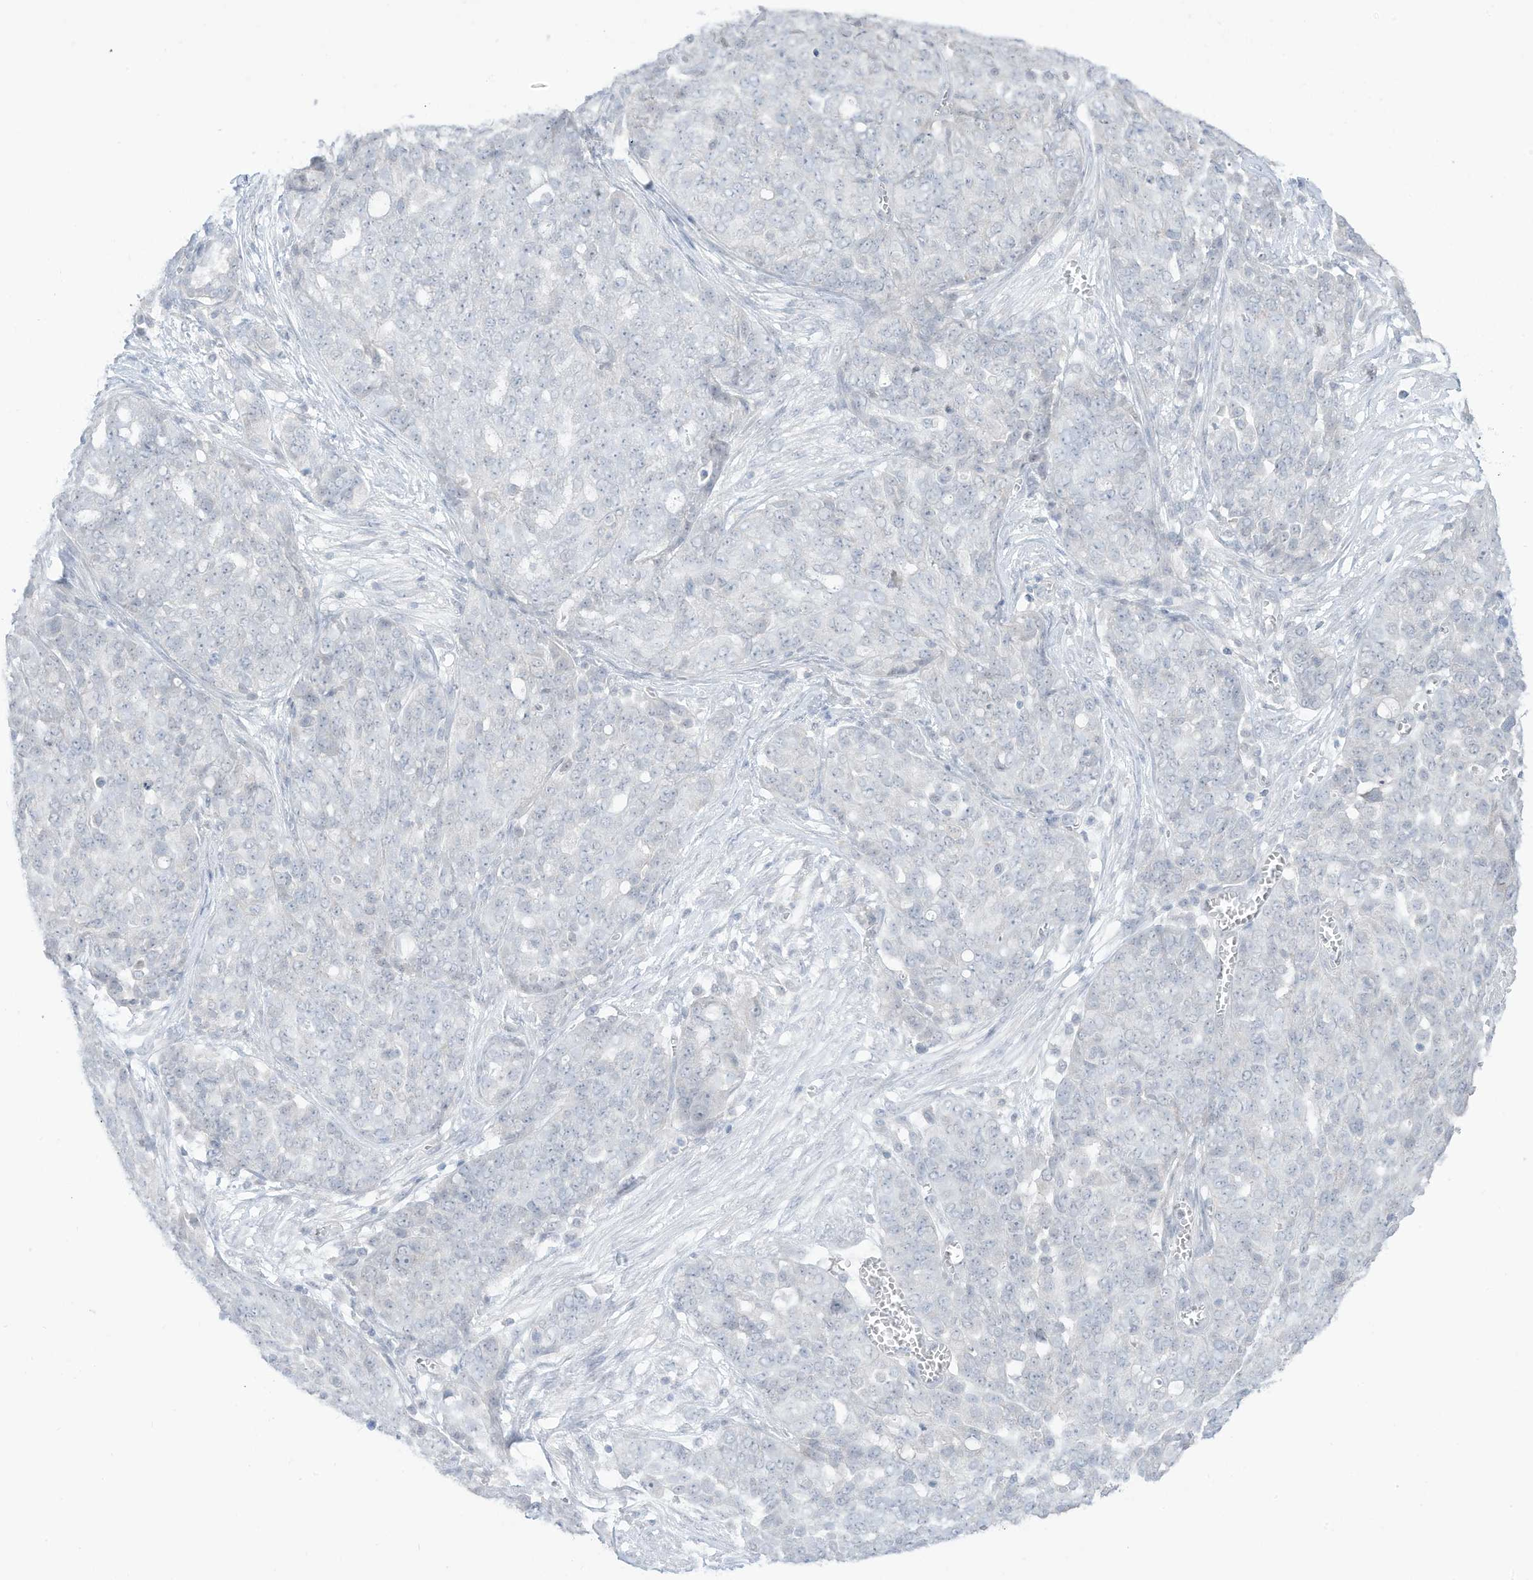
{"staining": {"intensity": "negative", "quantity": "none", "location": "none"}, "tissue": "ovarian cancer", "cell_type": "Tumor cells", "image_type": "cancer", "snomed": [{"axis": "morphology", "description": "Cystadenocarcinoma, serous, NOS"}, {"axis": "topography", "description": "Soft tissue"}, {"axis": "topography", "description": "Ovary"}], "caption": "IHC image of neoplastic tissue: human ovarian cancer (serous cystadenocarcinoma) stained with DAB (3,3'-diaminobenzidine) reveals no significant protein positivity in tumor cells.", "gene": "OGT", "patient": {"sex": "female", "age": 57}}